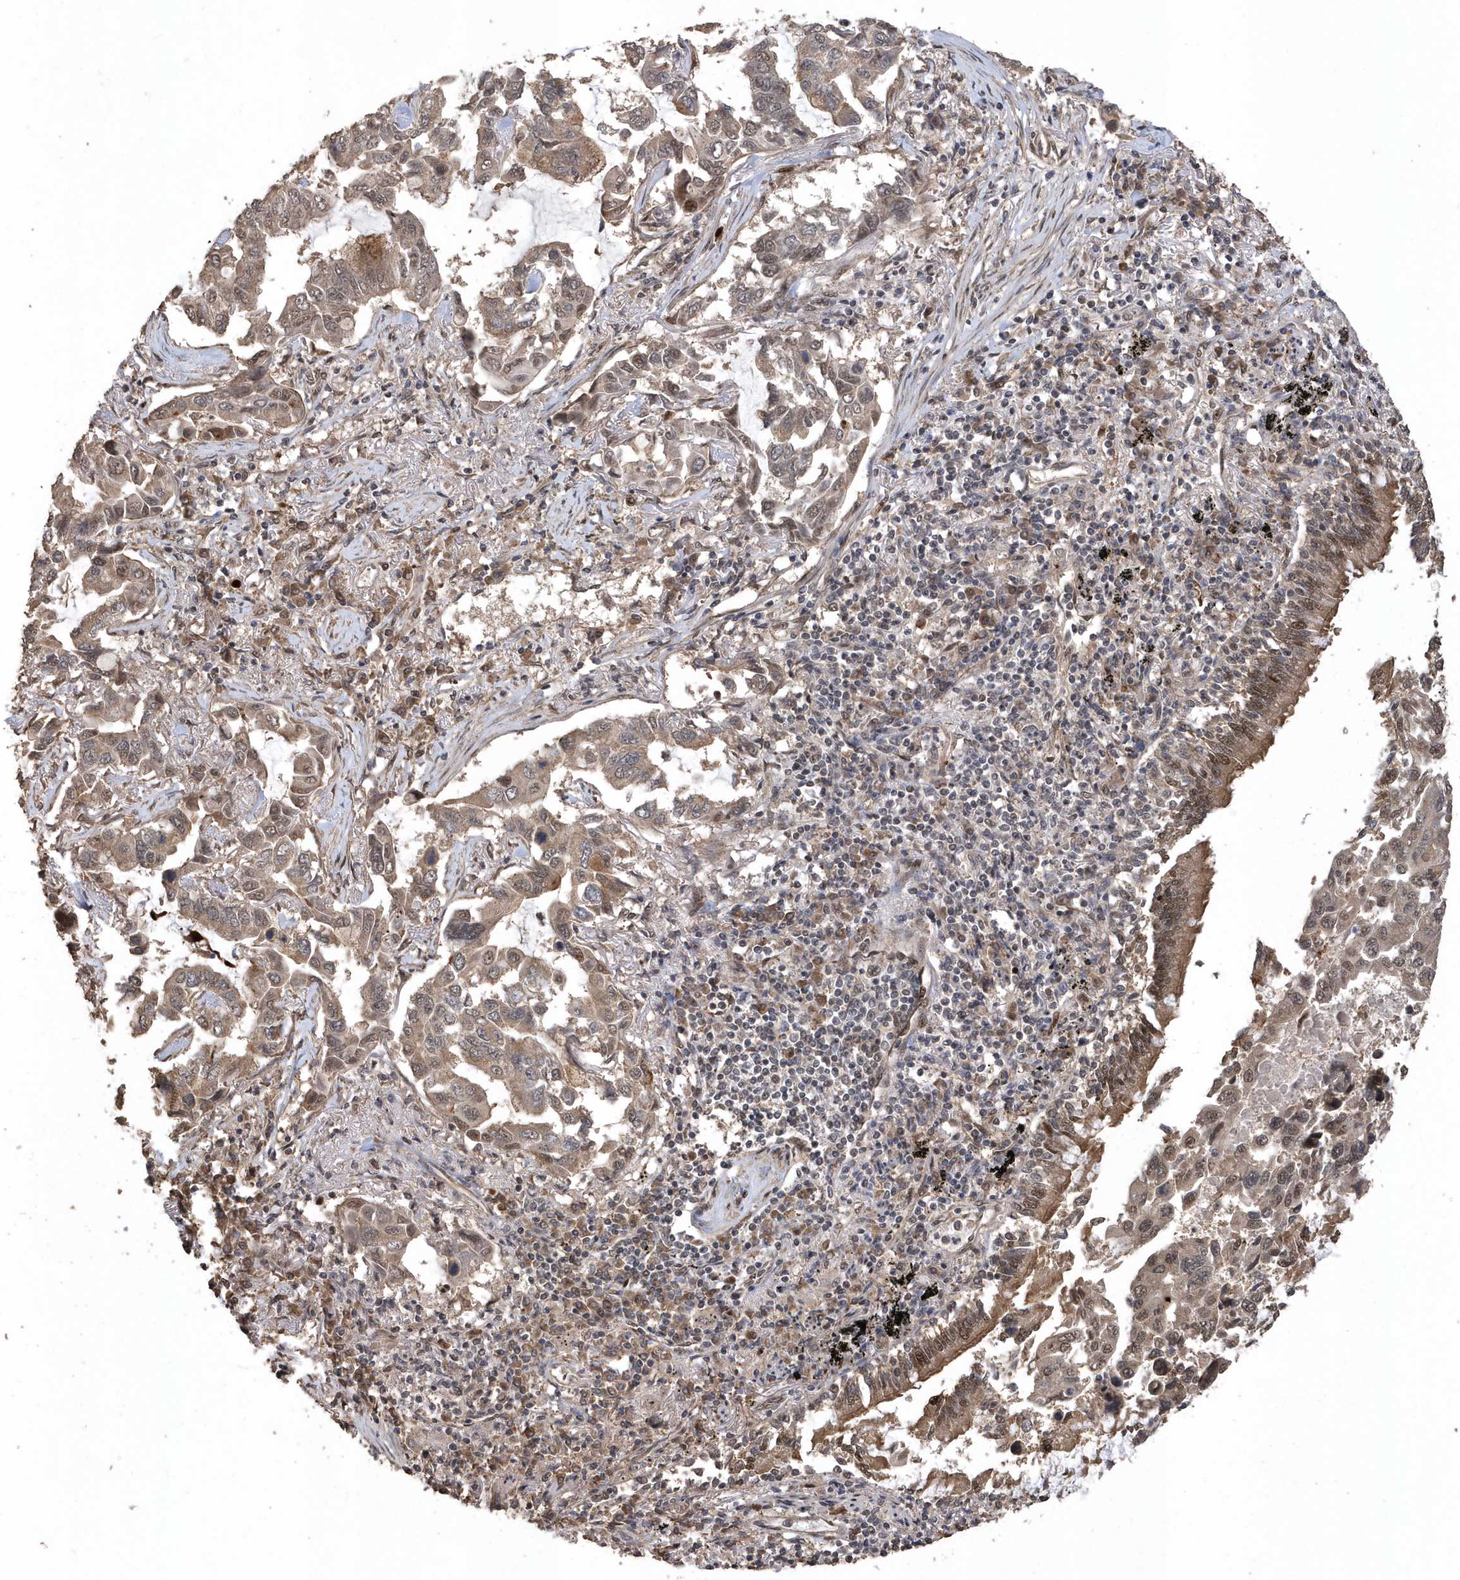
{"staining": {"intensity": "weak", "quantity": ">75%", "location": "cytoplasmic/membranous,nuclear"}, "tissue": "lung cancer", "cell_type": "Tumor cells", "image_type": "cancer", "snomed": [{"axis": "morphology", "description": "Adenocarcinoma, NOS"}, {"axis": "topography", "description": "Lung"}], "caption": "Protein analysis of lung adenocarcinoma tissue reveals weak cytoplasmic/membranous and nuclear expression in approximately >75% of tumor cells.", "gene": "INTS12", "patient": {"sex": "male", "age": 64}}